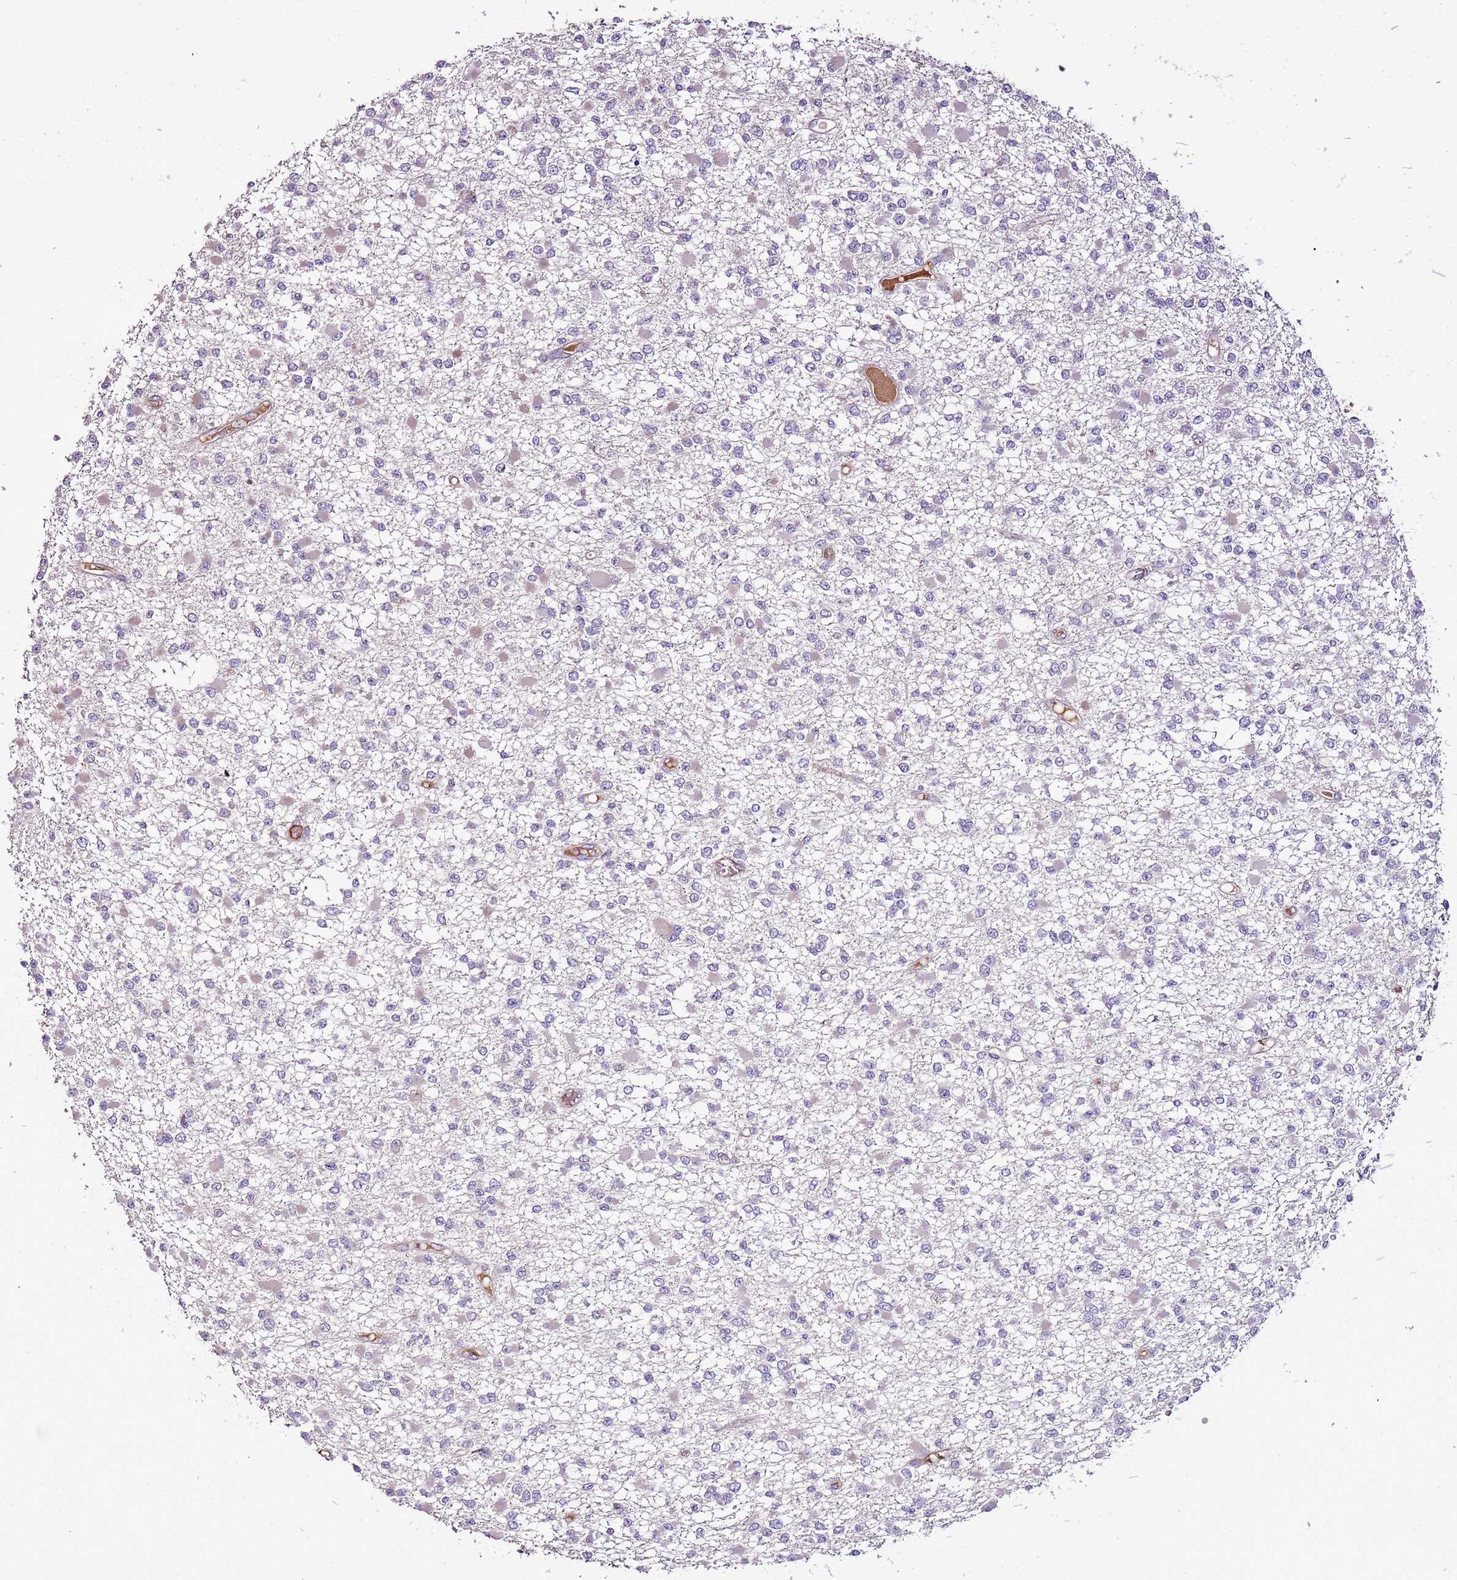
{"staining": {"intensity": "negative", "quantity": "none", "location": "none"}, "tissue": "glioma", "cell_type": "Tumor cells", "image_type": "cancer", "snomed": [{"axis": "morphology", "description": "Glioma, malignant, Low grade"}, {"axis": "topography", "description": "Brain"}], "caption": "The photomicrograph exhibits no significant staining in tumor cells of glioma.", "gene": "DENR", "patient": {"sex": "female", "age": 22}}